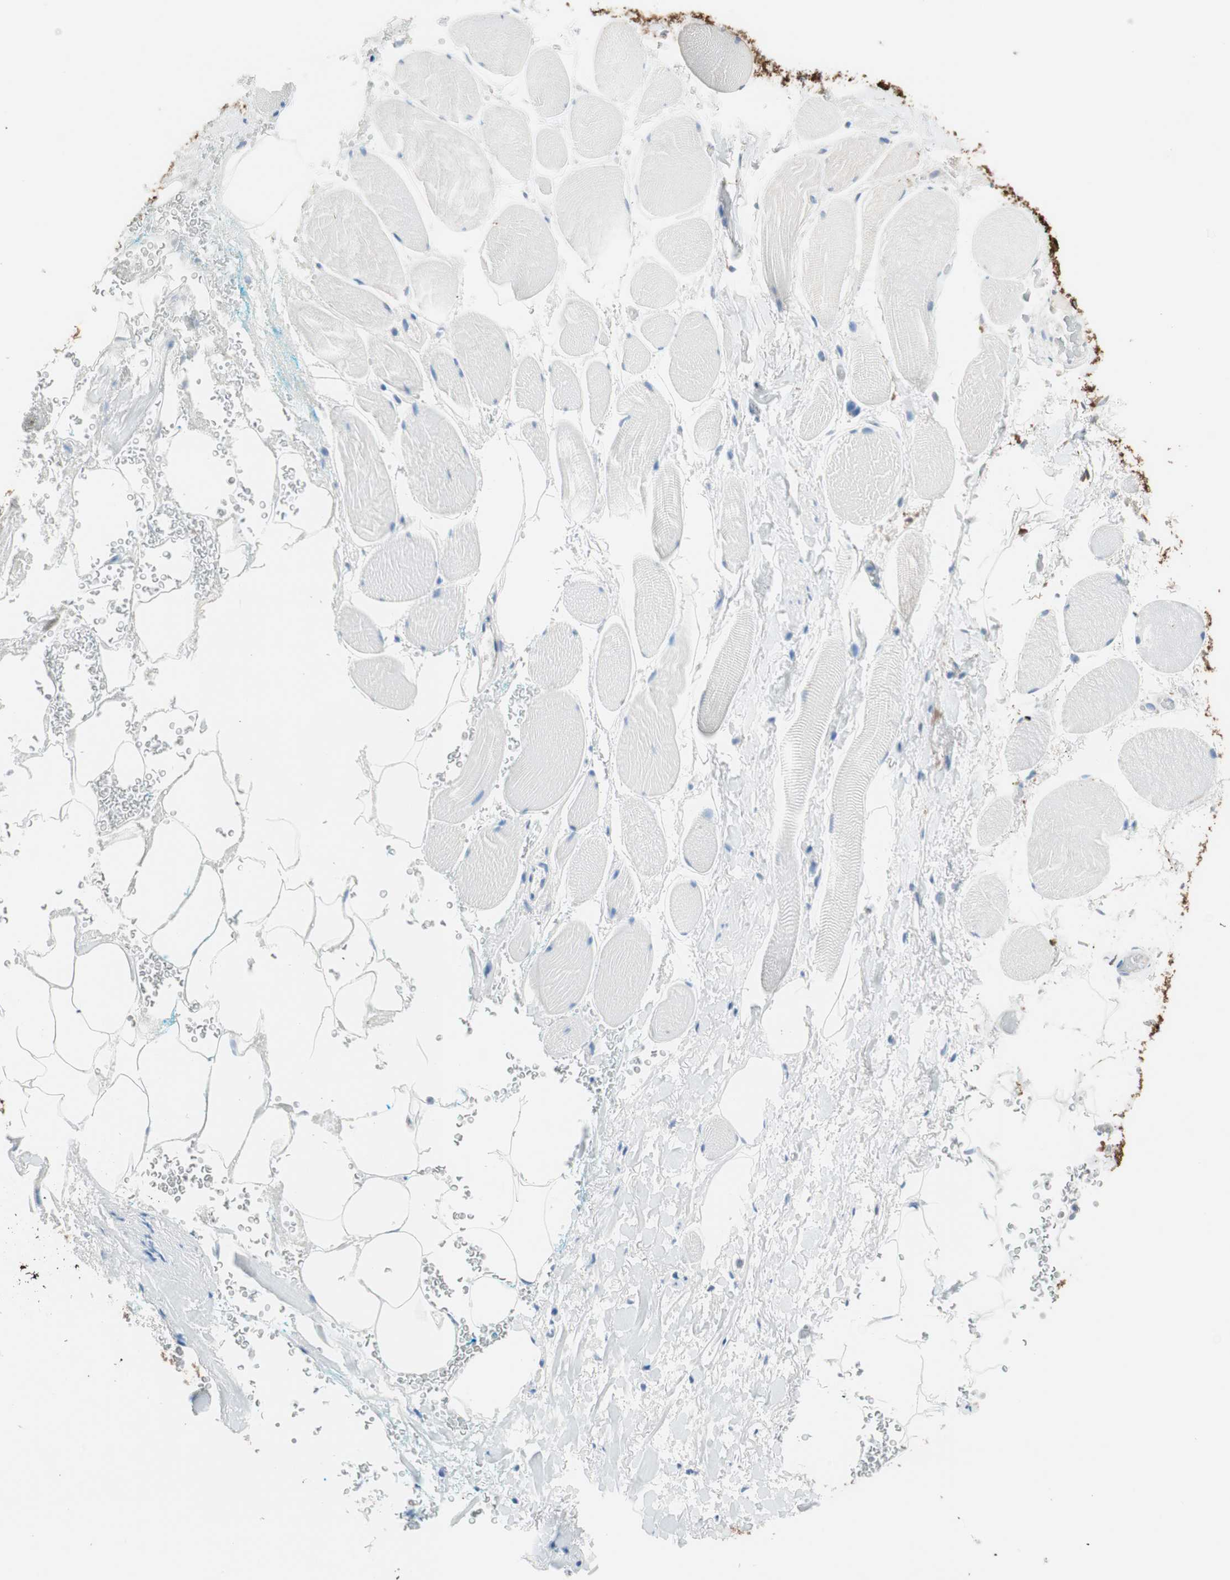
{"staining": {"intensity": "moderate", "quantity": "<25%", "location": "cytoplasmic/membranous"}, "tissue": "adipose tissue", "cell_type": "Adipocytes", "image_type": "normal", "snomed": [{"axis": "morphology", "description": "Normal tissue, NOS"}, {"axis": "topography", "description": "Soft tissue"}, {"axis": "topography", "description": "Peripheral nerve tissue"}], "caption": "Immunohistochemical staining of normal adipose tissue reveals <25% levels of moderate cytoplasmic/membranous protein positivity in approximately <25% of adipocytes. The staining was performed using DAB, with brown indicating positive protein expression. Nuclei are stained blue with hematoxylin.", "gene": "GLUL", "patient": {"sex": "female", "age": 71}}